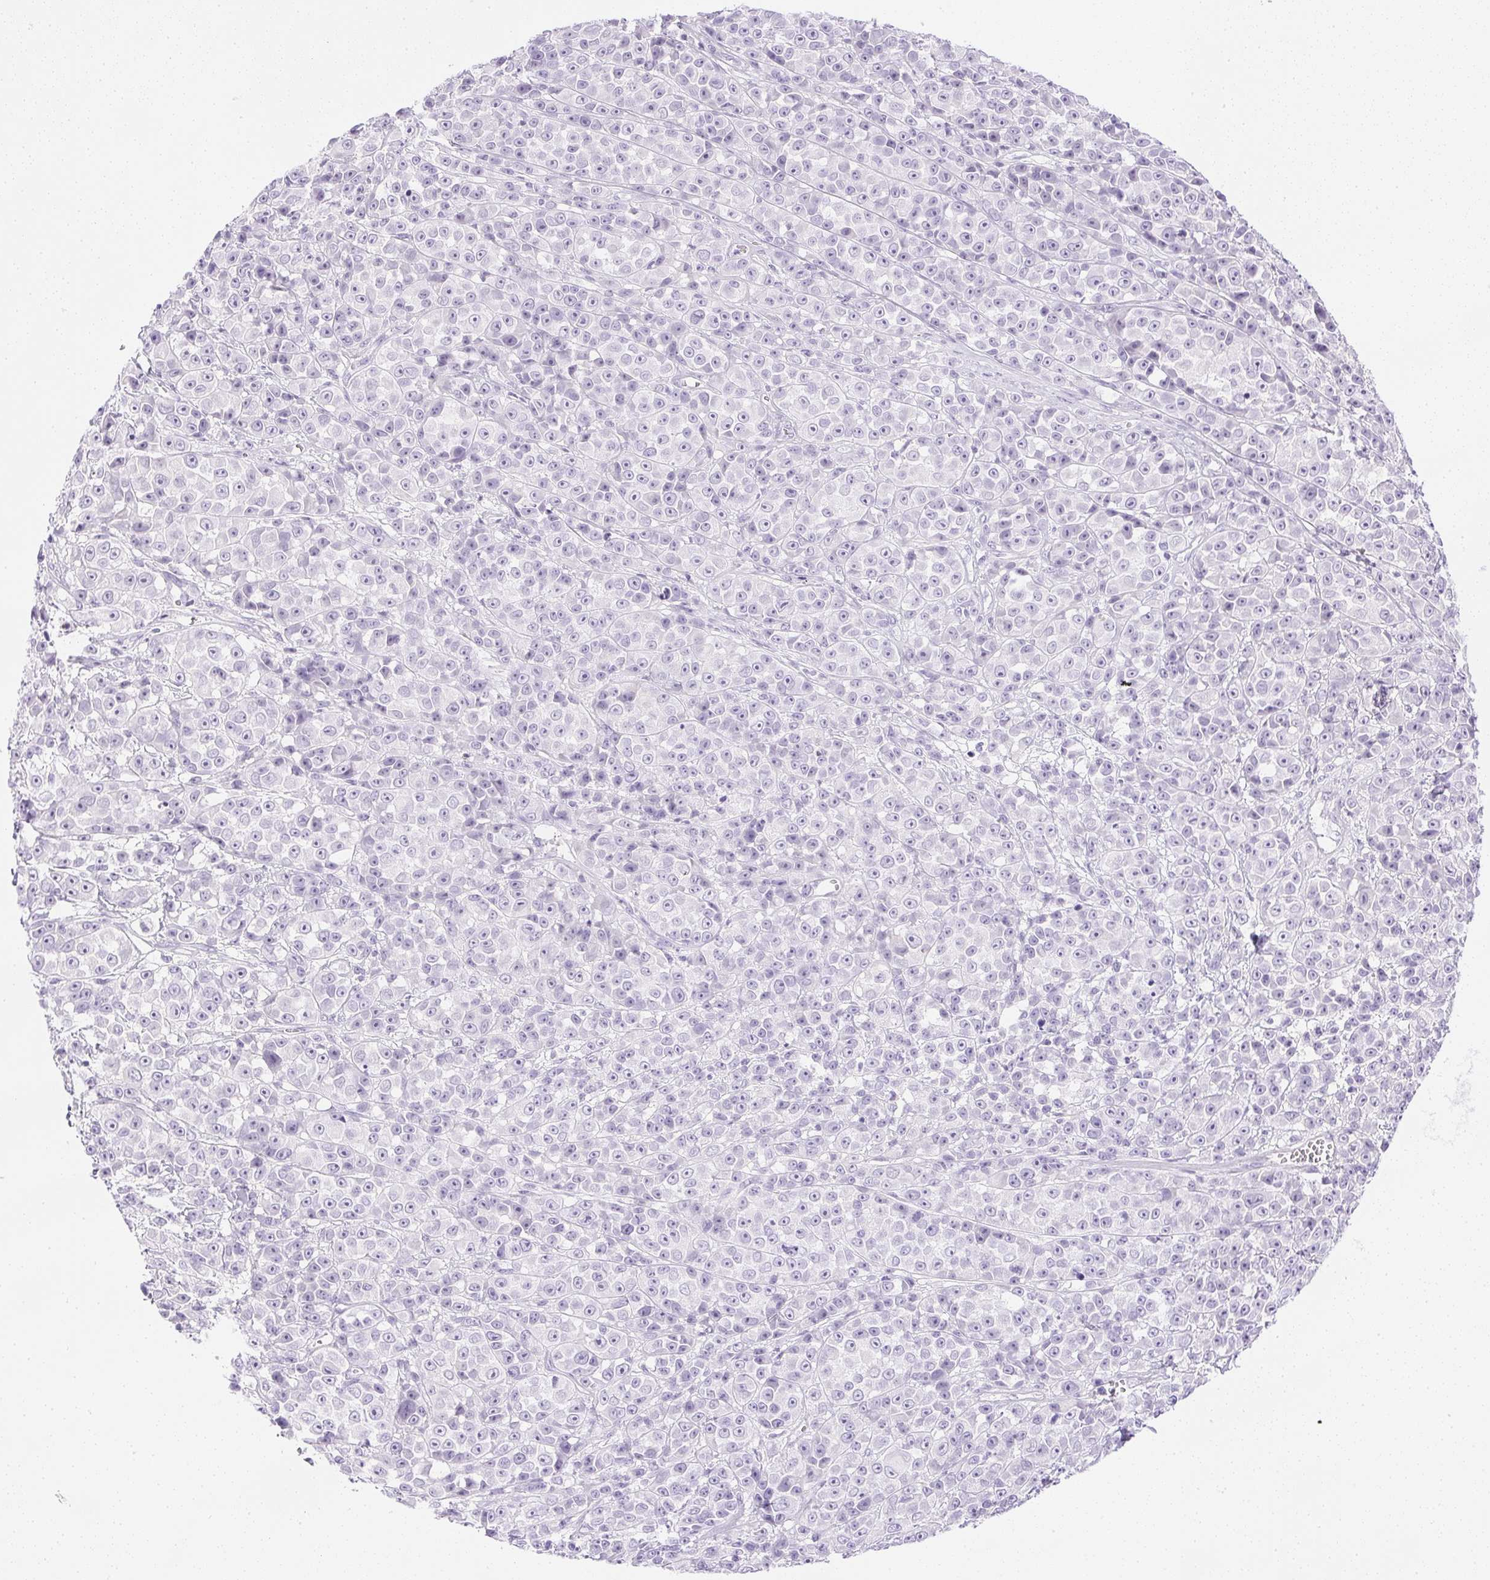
{"staining": {"intensity": "negative", "quantity": "none", "location": "none"}, "tissue": "melanoma", "cell_type": "Tumor cells", "image_type": "cancer", "snomed": [{"axis": "morphology", "description": "Malignant melanoma, NOS"}, {"axis": "topography", "description": "Skin"}, {"axis": "topography", "description": "Skin of back"}], "caption": "A histopathology image of human melanoma is negative for staining in tumor cells.", "gene": "CPB1", "patient": {"sex": "male", "age": 91}}